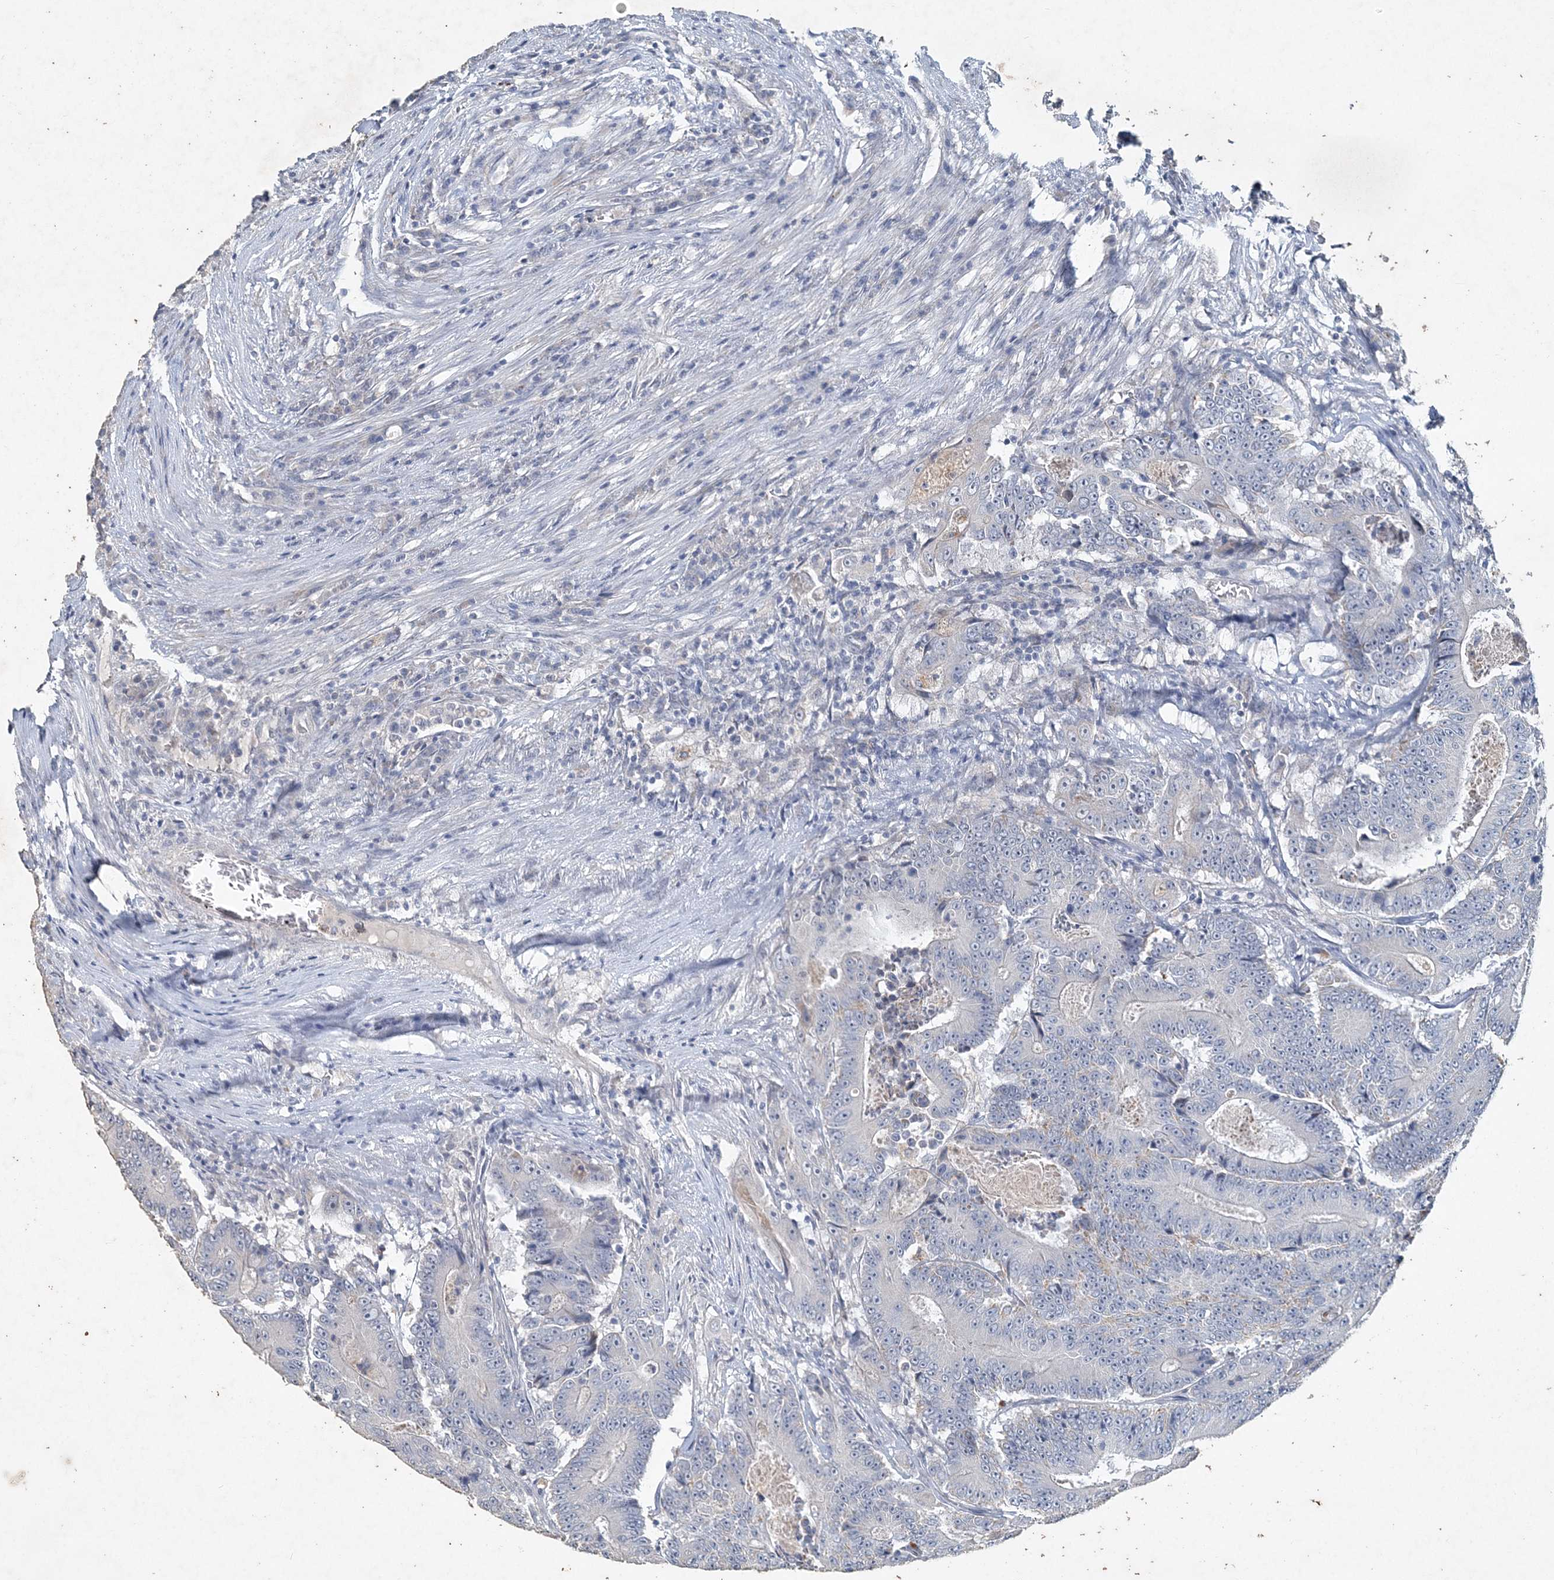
{"staining": {"intensity": "negative", "quantity": "none", "location": "none"}, "tissue": "colorectal cancer", "cell_type": "Tumor cells", "image_type": "cancer", "snomed": [{"axis": "morphology", "description": "Adenocarcinoma, NOS"}, {"axis": "topography", "description": "Colon"}], "caption": "Colorectal cancer was stained to show a protein in brown. There is no significant expression in tumor cells.", "gene": "DNAH5", "patient": {"sex": "male", "age": 83}}